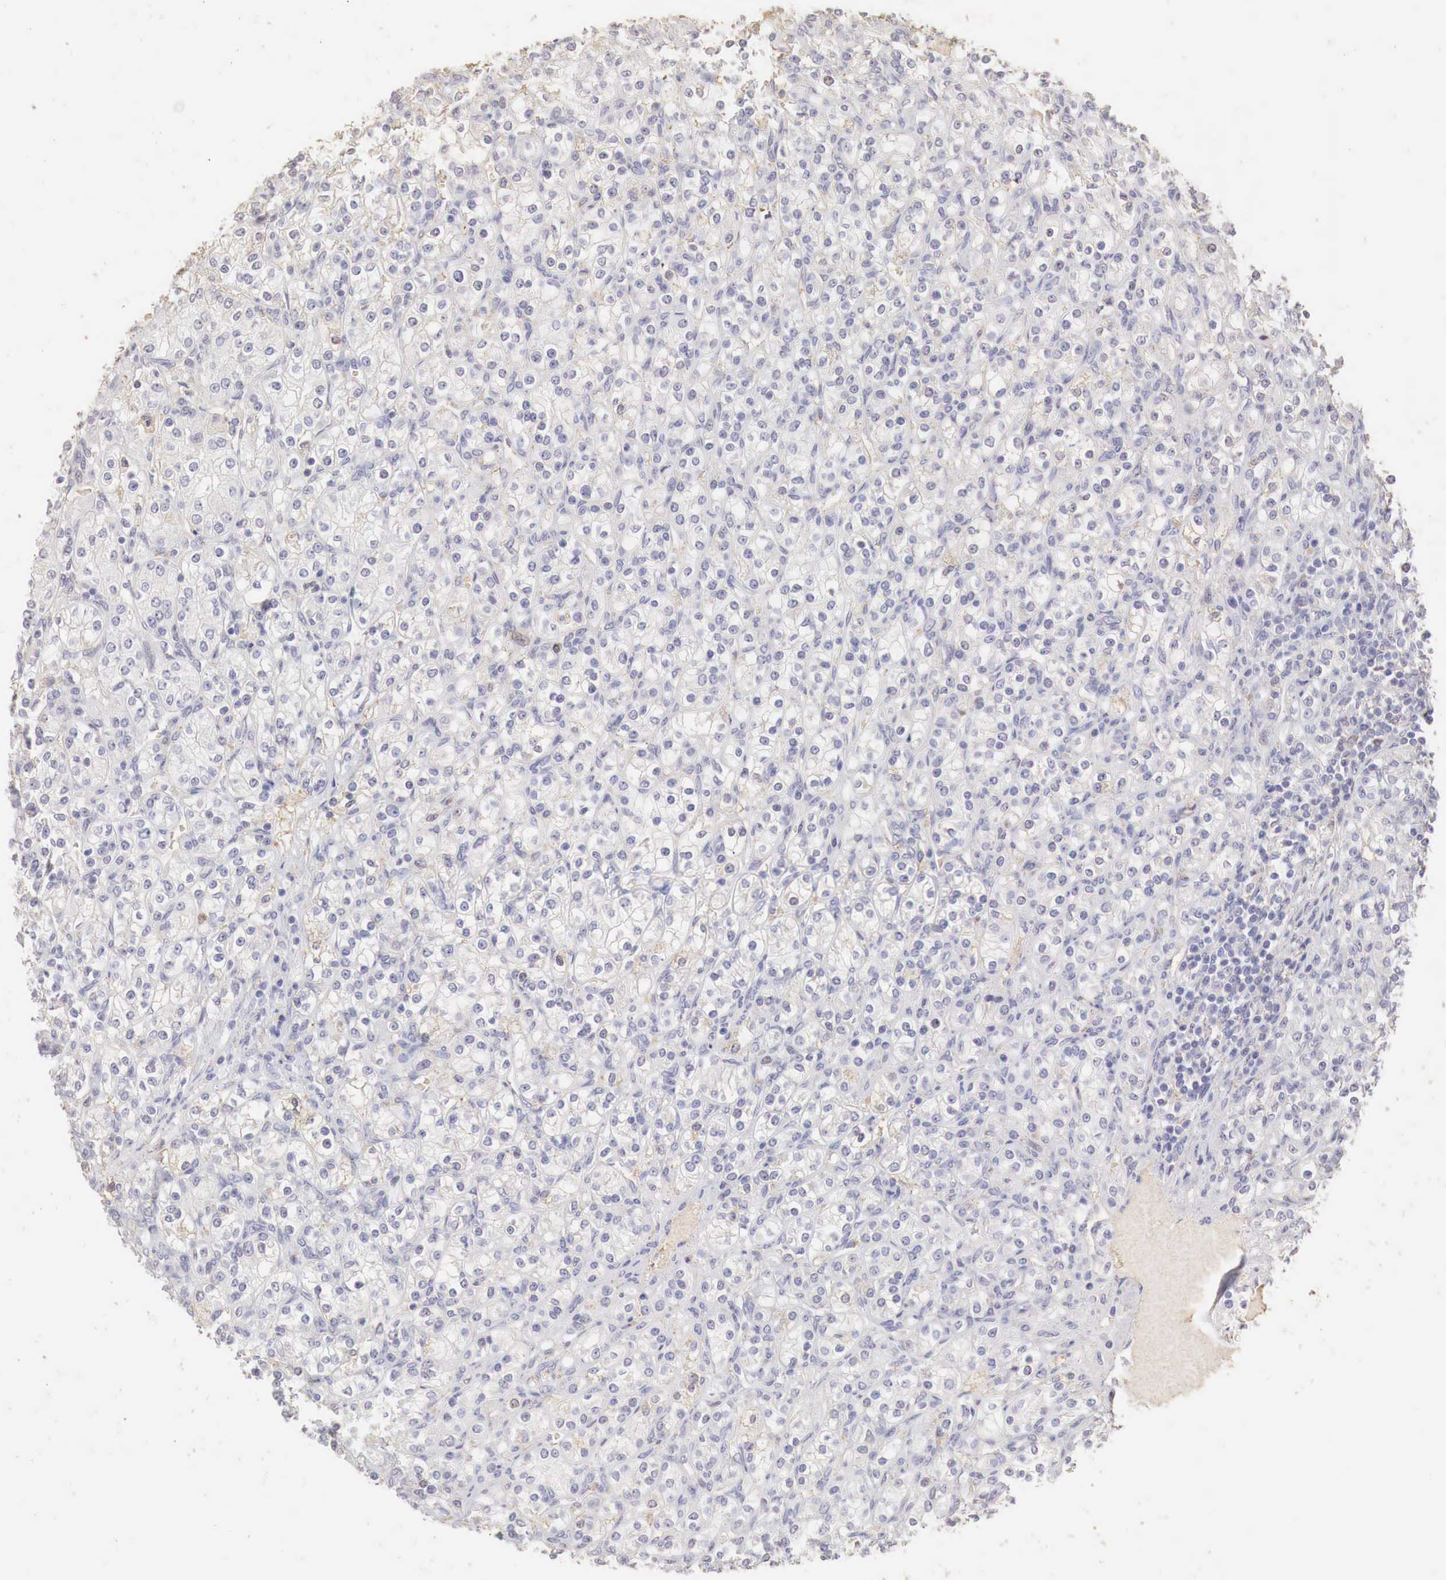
{"staining": {"intensity": "negative", "quantity": "none", "location": "none"}, "tissue": "renal cancer", "cell_type": "Tumor cells", "image_type": "cancer", "snomed": [{"axis": "morphology", "description": "Adenocarcinoma, NOS"}, {"axis": "topography", "description": "Kidney"}], "caption": "The image demonstrates no staining of tumor cells in renal cancer (adenocarcinoma).", "gene": "OTC", "patient": {"sex": "male", "age": 77}}